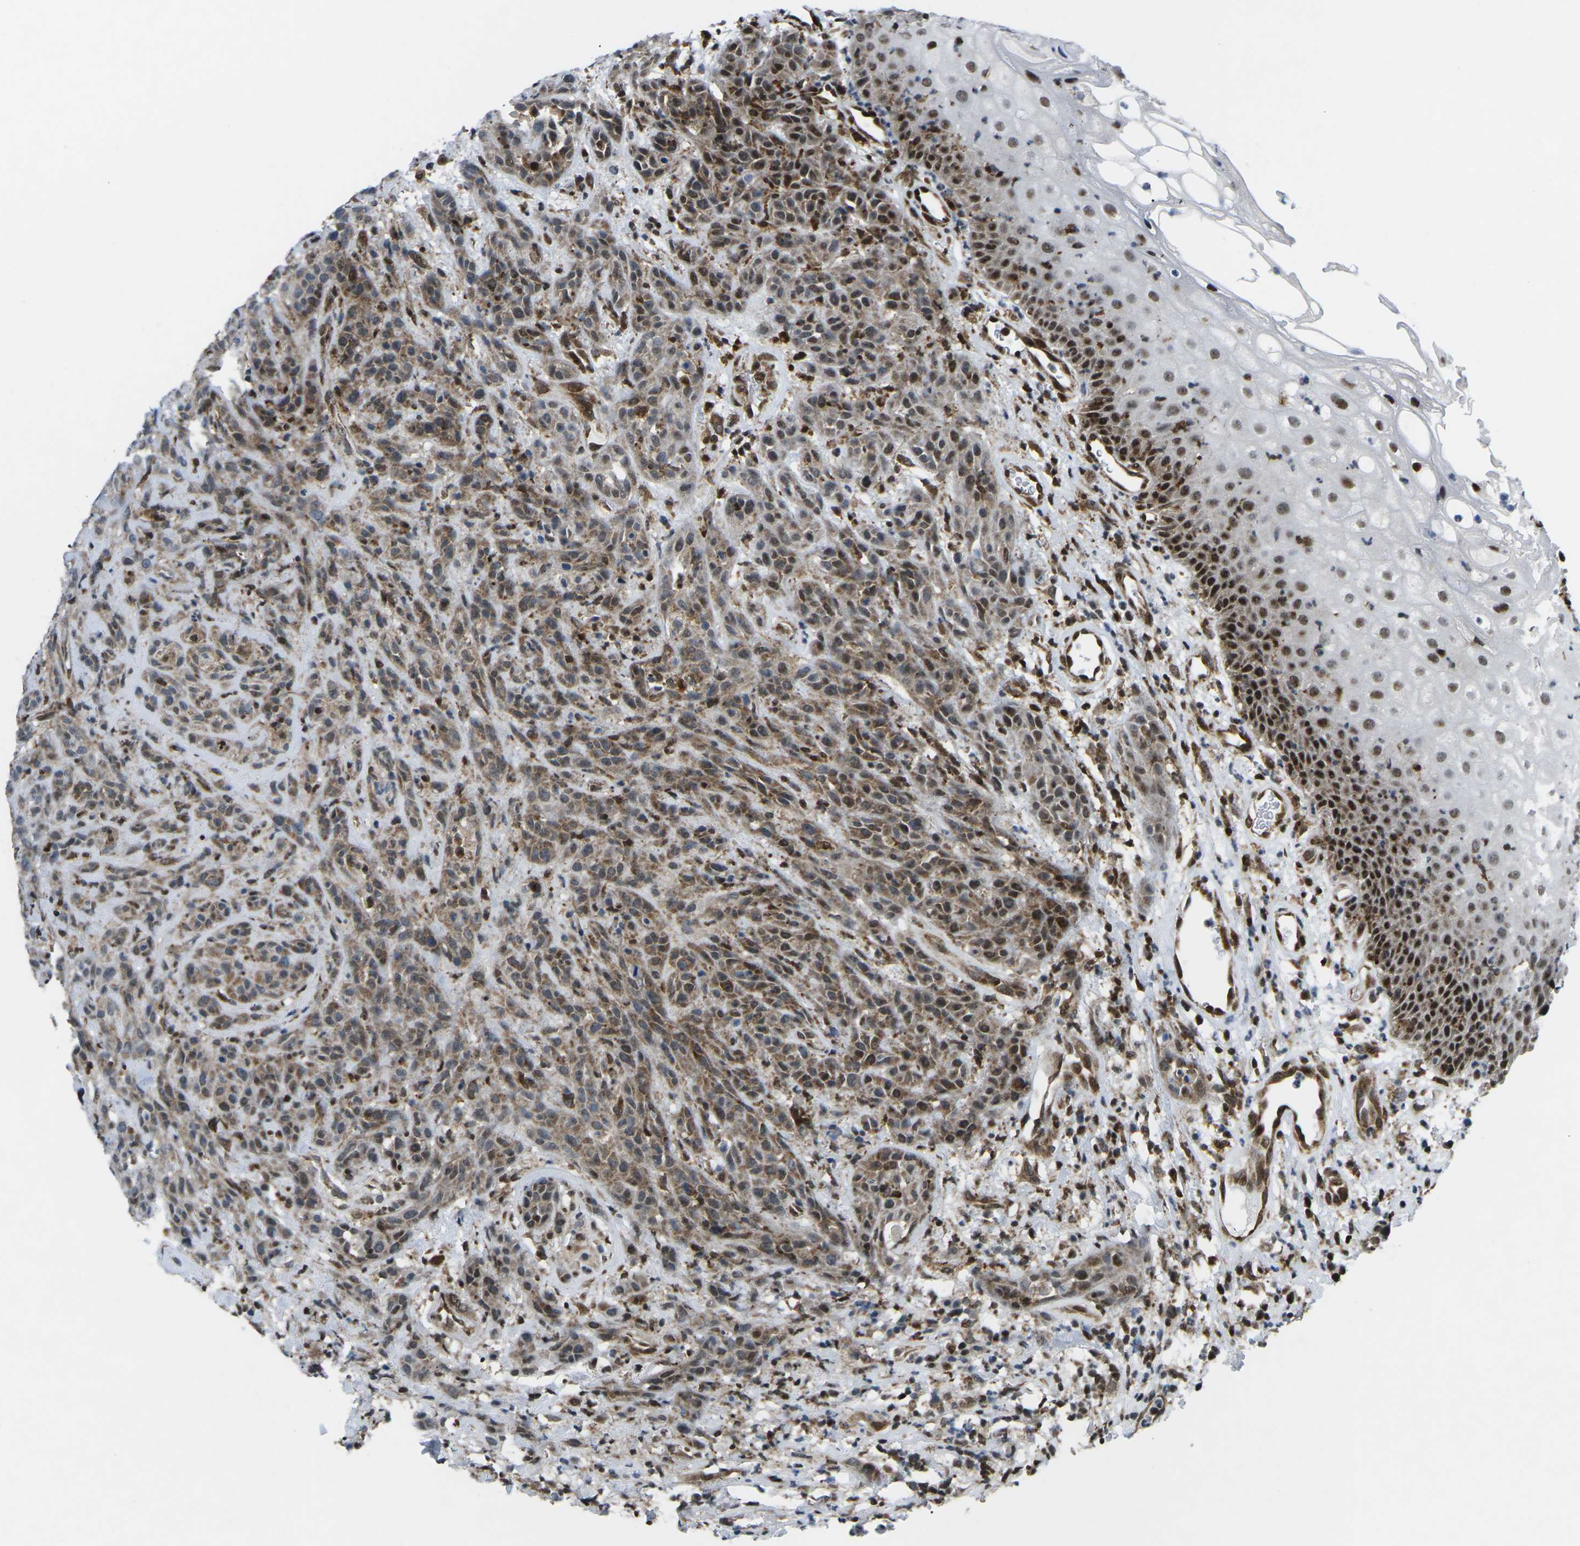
{"staining": {"intensity": "moderate", "quantity": ">75%", "location": "cytoplasmic/membranous,nuclear"}, "tissue": "head and neck cancer", "cell_type": "Tumor cells", "image_type": "cancer", "snomed": [{"axis": "morphology", "description": "Normal tissue, NOS"}, {"axis": "morphology", "description": "Squamous cell carcinoma, NOS"}, {"axis": "topography", "description": "Cartilage tissue"}, {"axis": "topography", "description": "Head-Neck"}], "caption": "A micrograph of human head and neck squamous cell carcinoma stained for a protein shows moderate cytoplasmic/membranous and nuclear brown staining in tumor cells.", "gene": "MBNL1", "patient": {"sex": "male", "age": 62}}